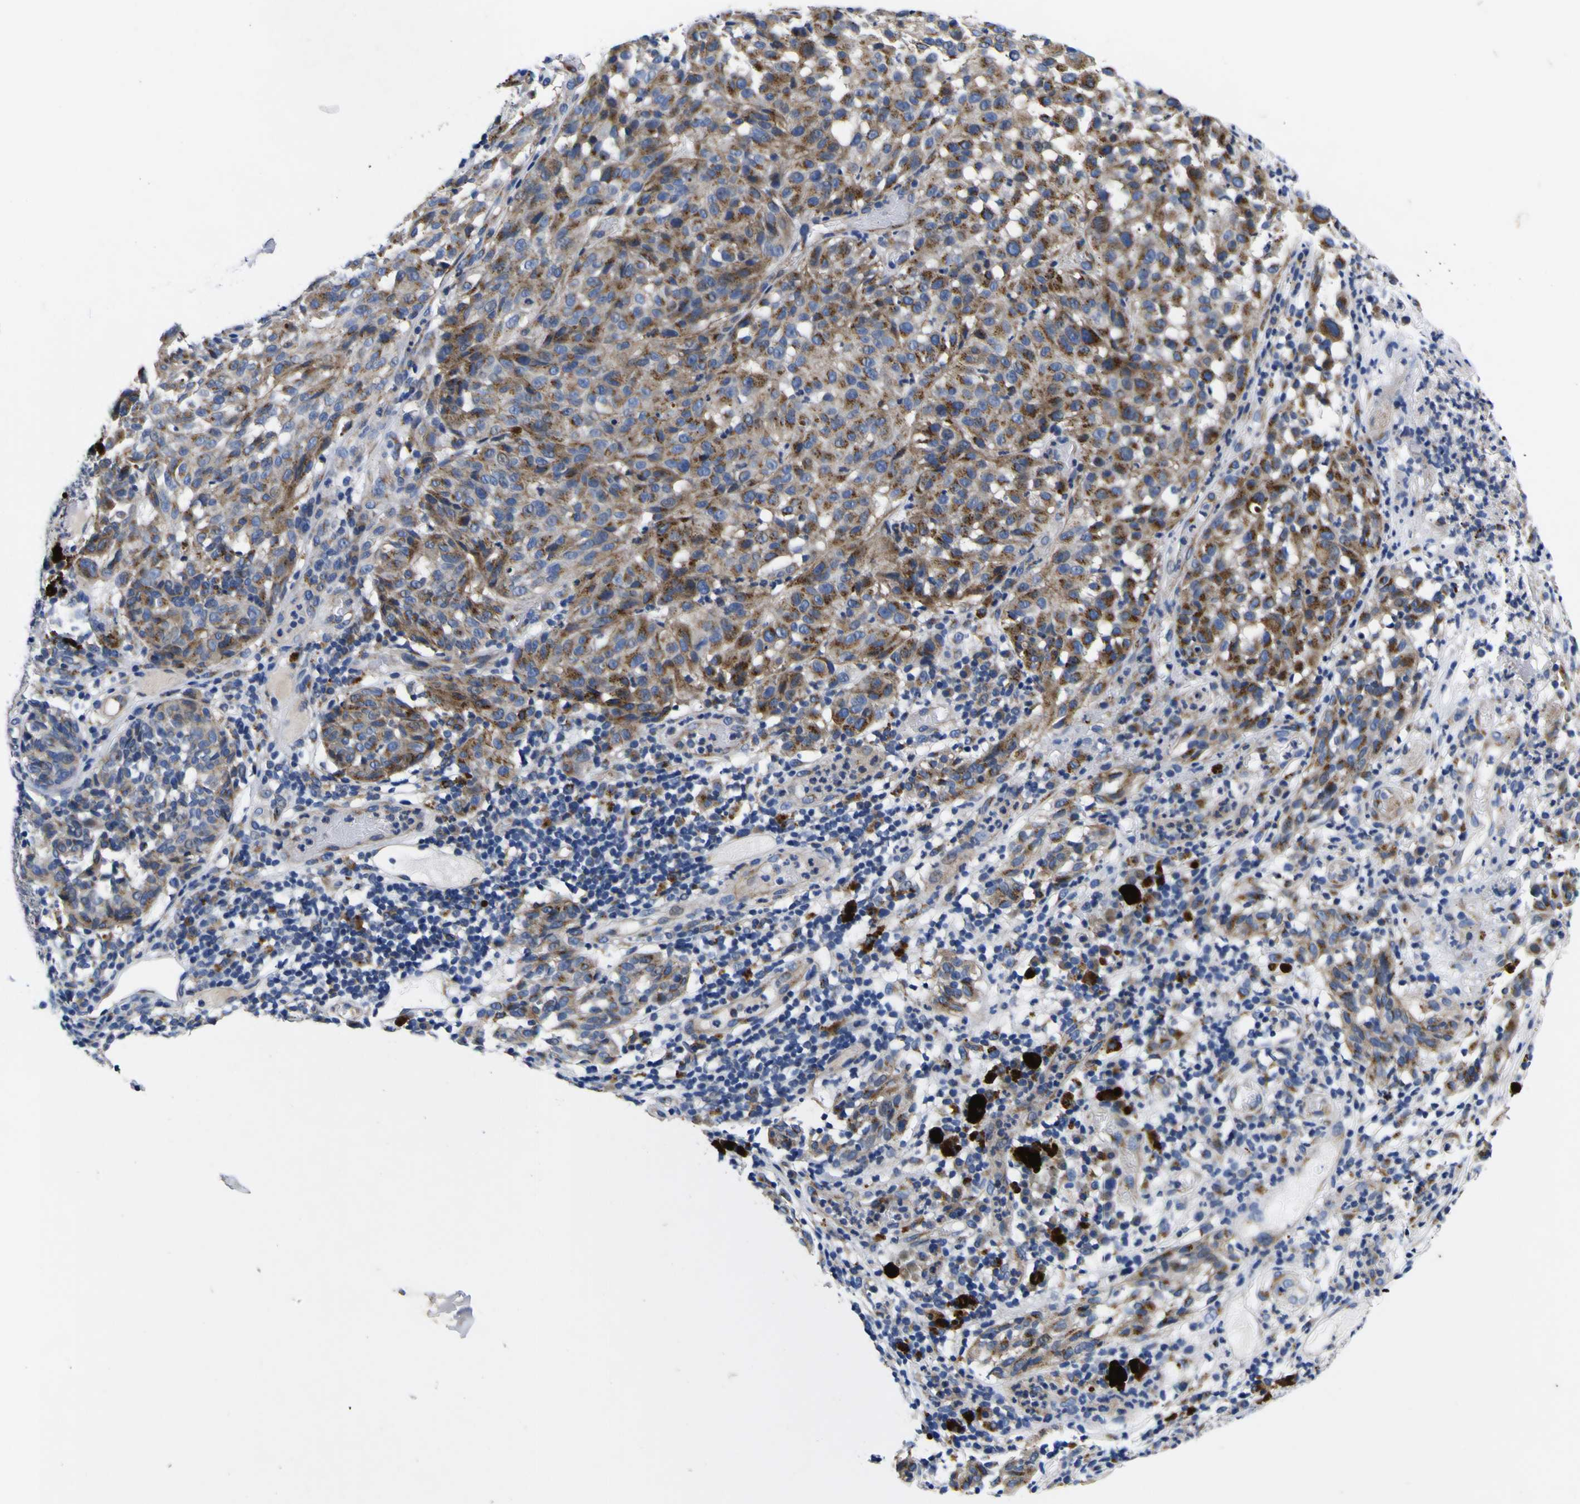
{"staining": {"intensity": "moderate", "quantity": ">75%", "location": "cytoplasmic/membranous"}, "tissue": "melanoma", "cell_type": "Tumor cells", "image_type": "cancer", "snomed": [{"axis": "morphology", "description": "Malignant melanoma, NOS"}, {"axis": "topography", "description": "Skin"}], "caption": "This micrograph shows melanoma stained with immunohistochemistry to label a protein in brown. The cytoplasmic/membranous of tumor cells show moderate positivity for the protein. Nuclei are counter-stained blue.", "gene": "COA1", "patient": {"sex": "female", "age": 46}}